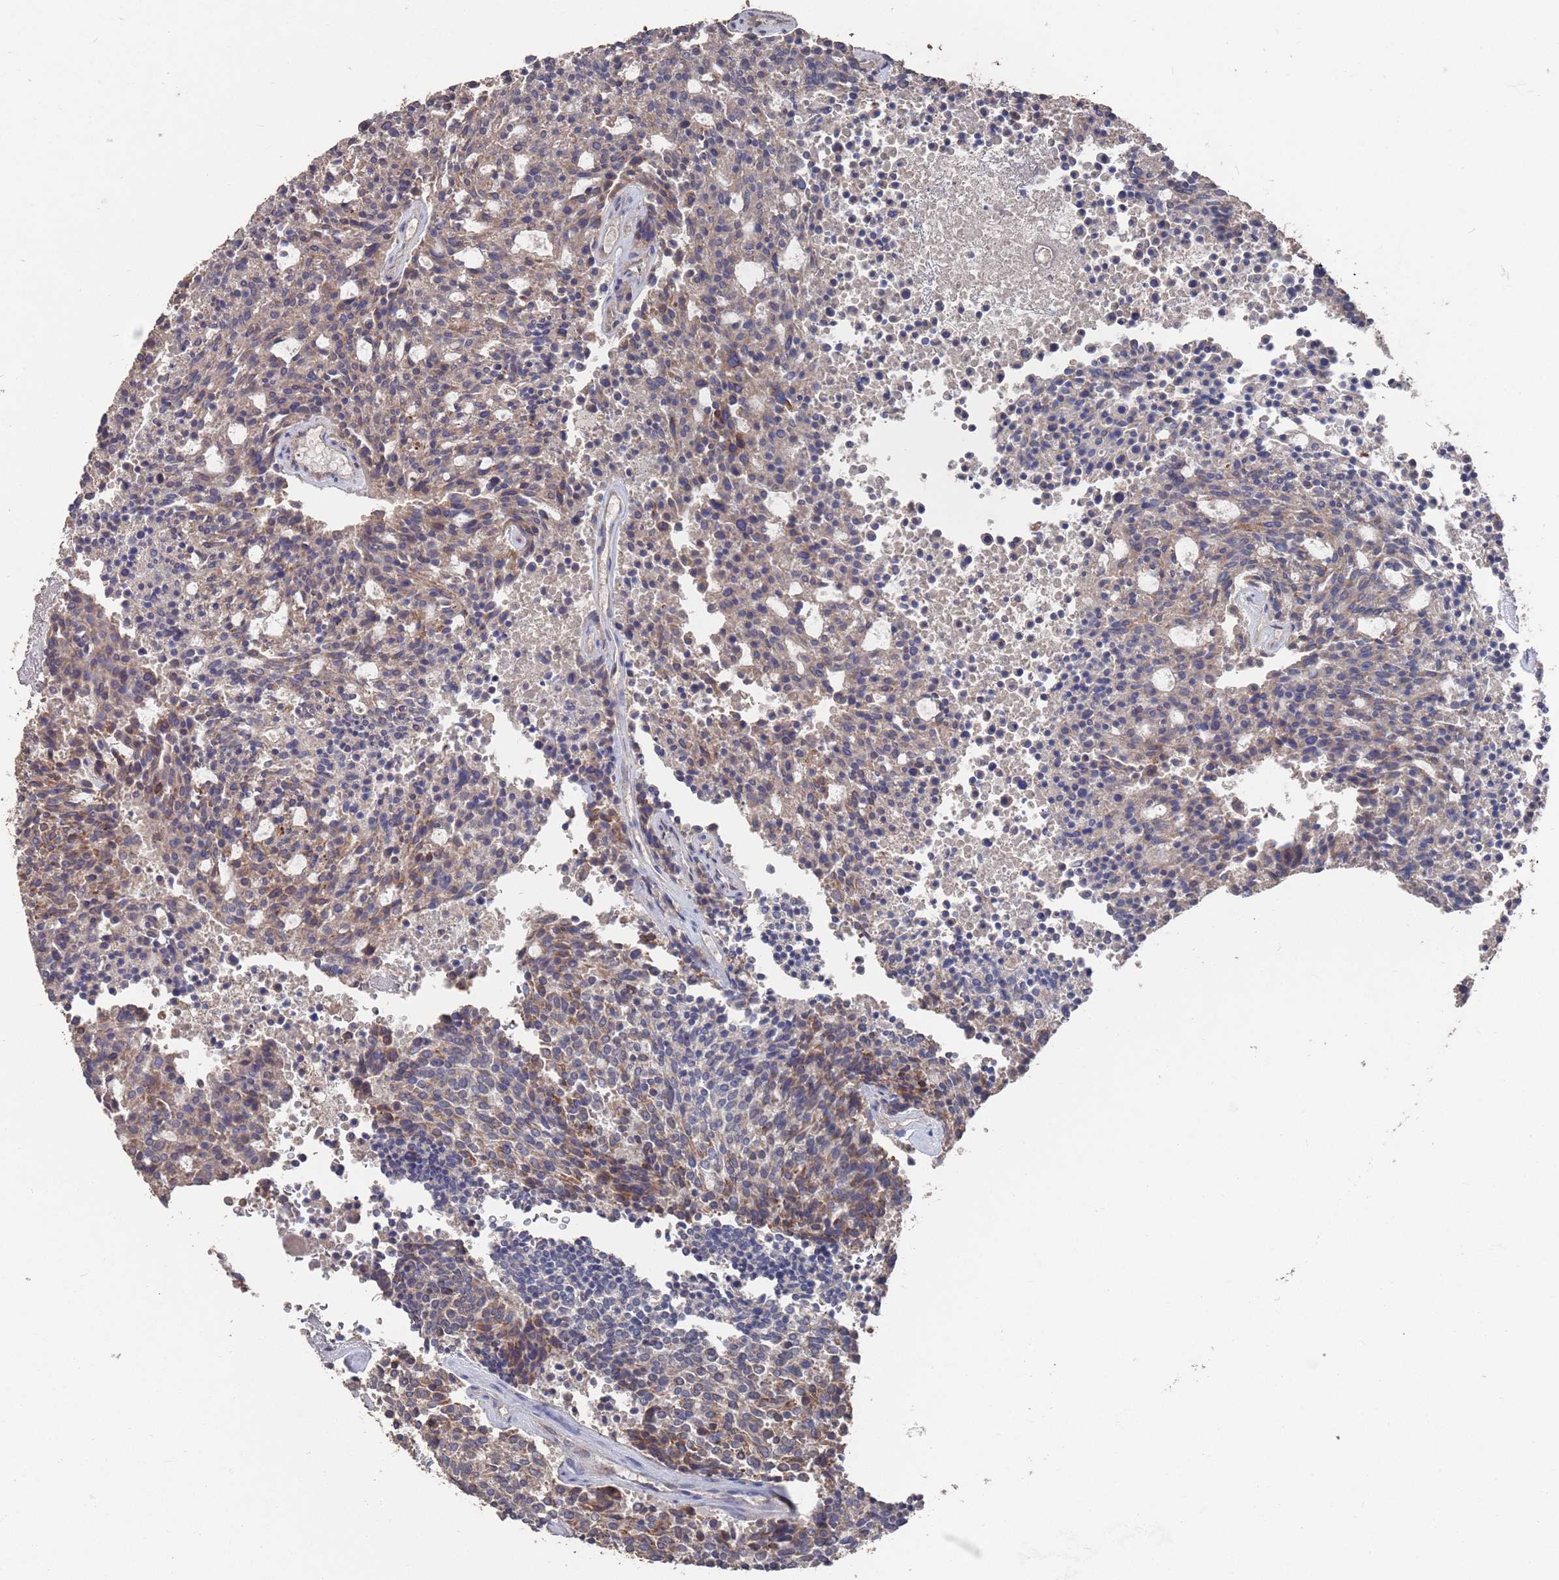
{"staining": {"intensity": "weak", "quantity": ">75%", "location": "cytoplasmic/membranous"}, "tissue": "carcinoid", "cell_type": "Tumor cells", "image_type": "cancer", "snomed": [{"axis": "morphology", "description": "Carcinoid, malignant, NOS"}, {"axis": "topography", "description": "Pancreas"}], "caption": "This photomicrograph displays malignant carcinoid stained with immunohistochemistry (IHC) to label a protein in brown. The cytoplasmic/membranous of tumor cells show weak positivity for the protein. Nuclei are counter-stained blue.", "gene": "BTBD18", "patient": {"sex": "female", "age": 54}}